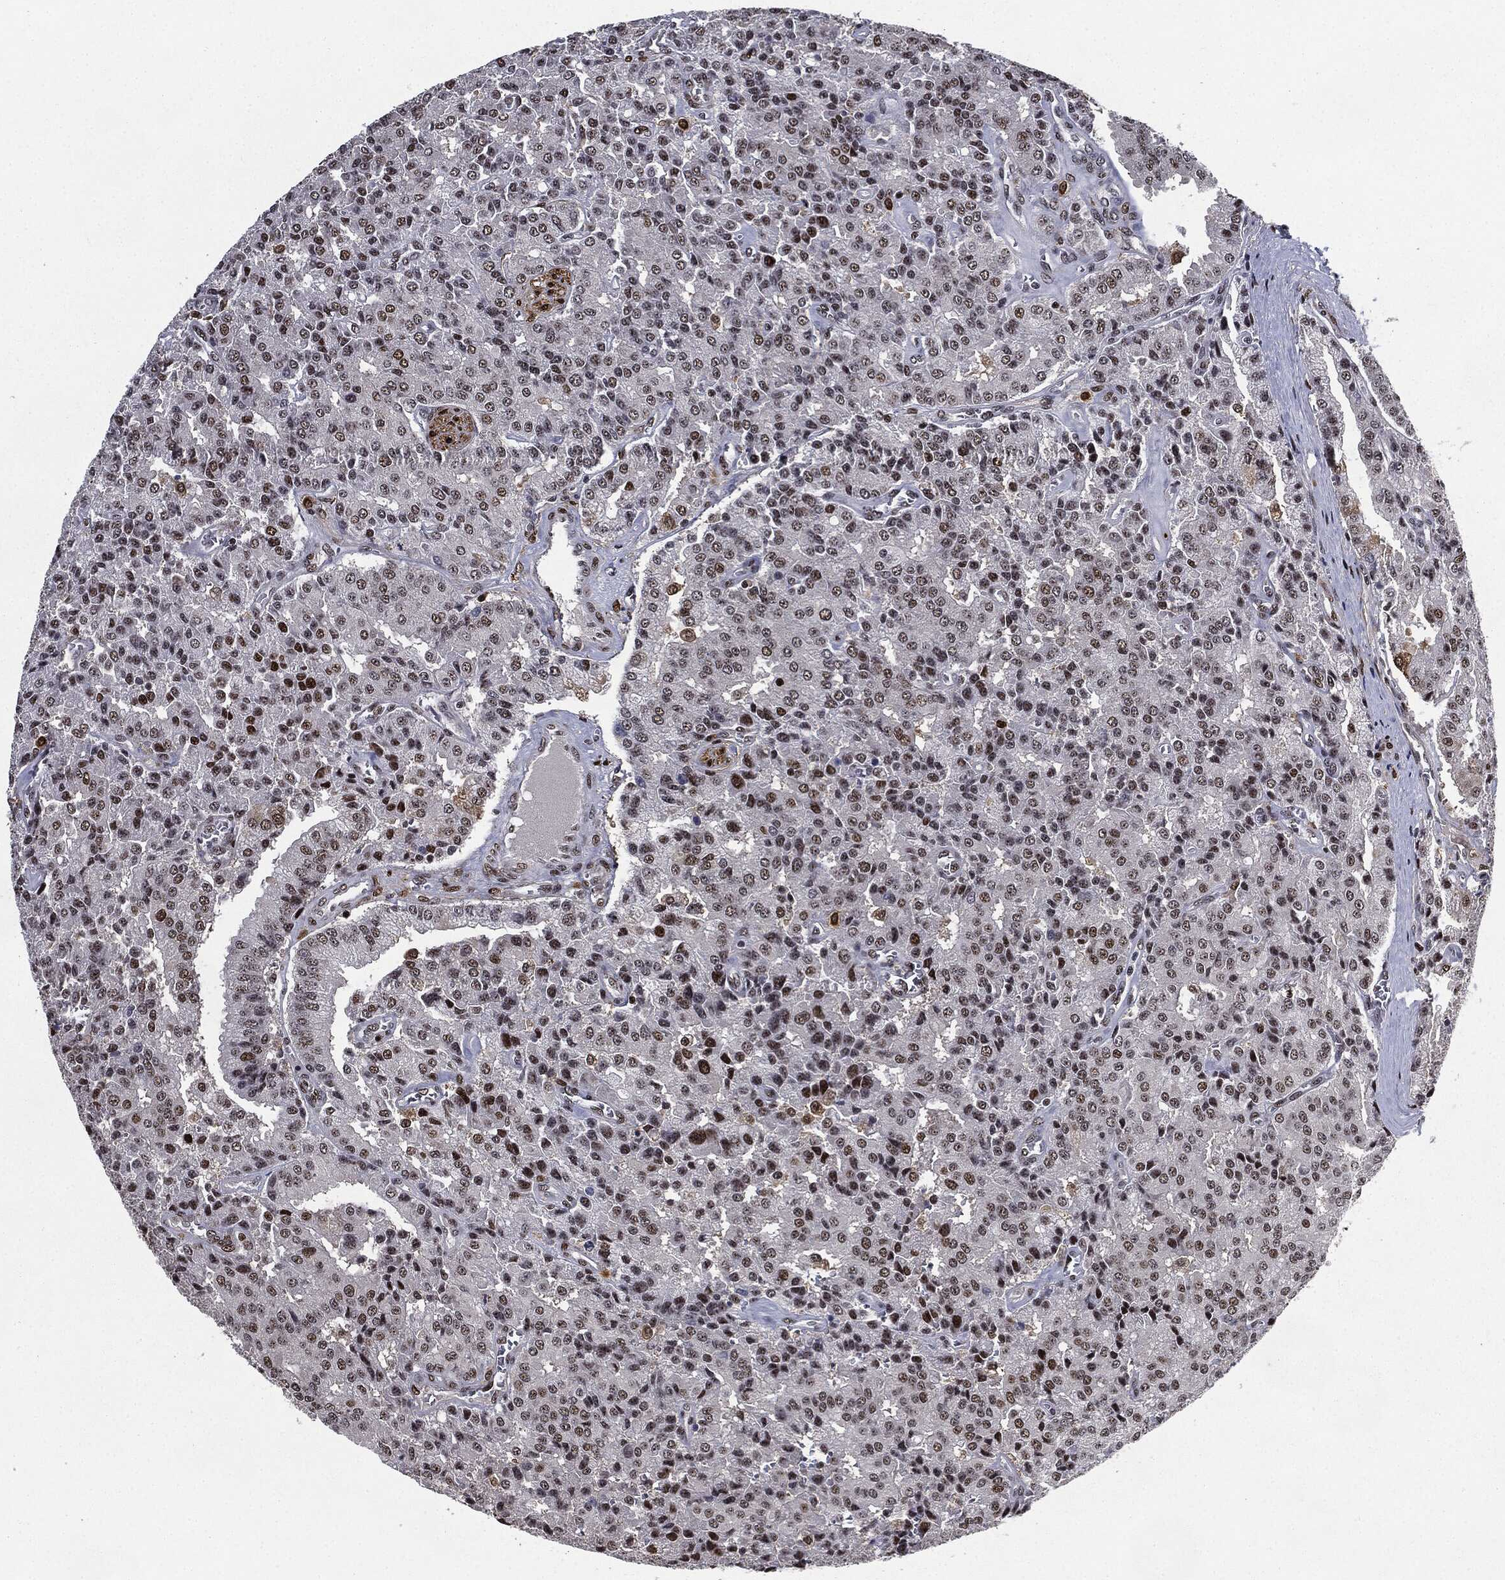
{"staining": {"intensity": "strong", "quantity": "<25%", "location": "nuclear"}, "tissue": "prostate cancer", "cell_type": "Tumor cells", "image_type": "cancer", "snomed": [{"axis": "morphology", "description": "Adenocarcinoma, NOS"}, {"axis": "topography", "description": "Prostate and seminal vesicle, NOS"}, {"axis": "topography", "description": "Prostate"}], "caption": "Immunohistochemistry (IHC) micrograph of neoplastic tissue: prostate adenocarcinoma stained using IHC reveals medium levels of strong protein expression localized specifically in the nuclear of tumor cells, appearing as a nuclear brown color.", "gene": "JUN", "patient": {"sex": "male", "age": 67}}